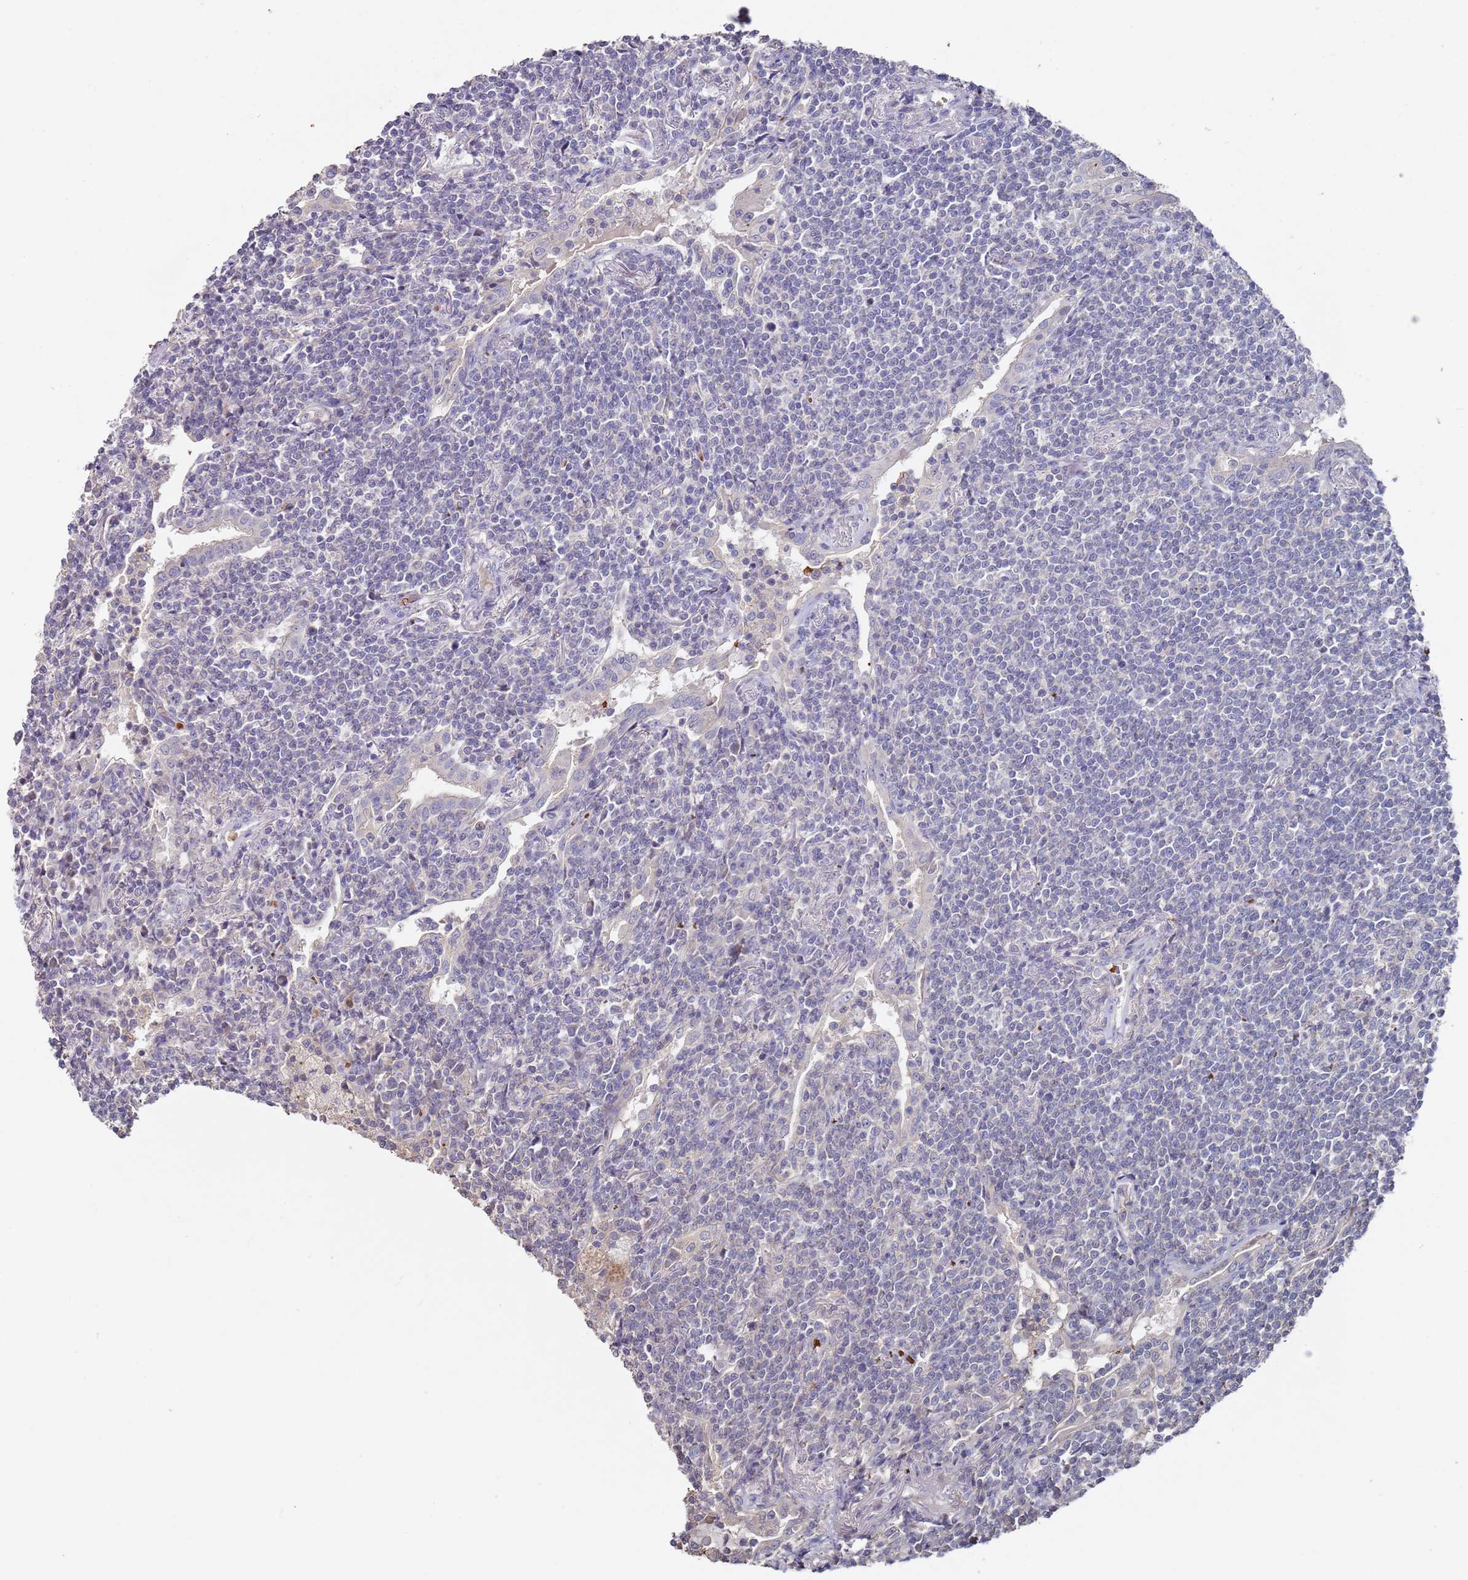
{"staining": {"intensity": "negative", "quantity": "none", "location": "none"}, "tissue": "lymphoma", "cell_type": "Tumor cells", "image_type": "cancer", "snomed": [{"axis": "morphology", "description": "Malignant lymphoma, non-Hodgkin's type, Low grade"}, {"axis": "topography", "description": "Lung"}], "caption": "This is an immunohistochemistry (IHC) histopathology image of low-grade malignant lymphoma, non-Hodgkin's type. There is no positivity in tumor cells.", "gene": "LACC1", "patient": {"sex": "female", "age": 71}}